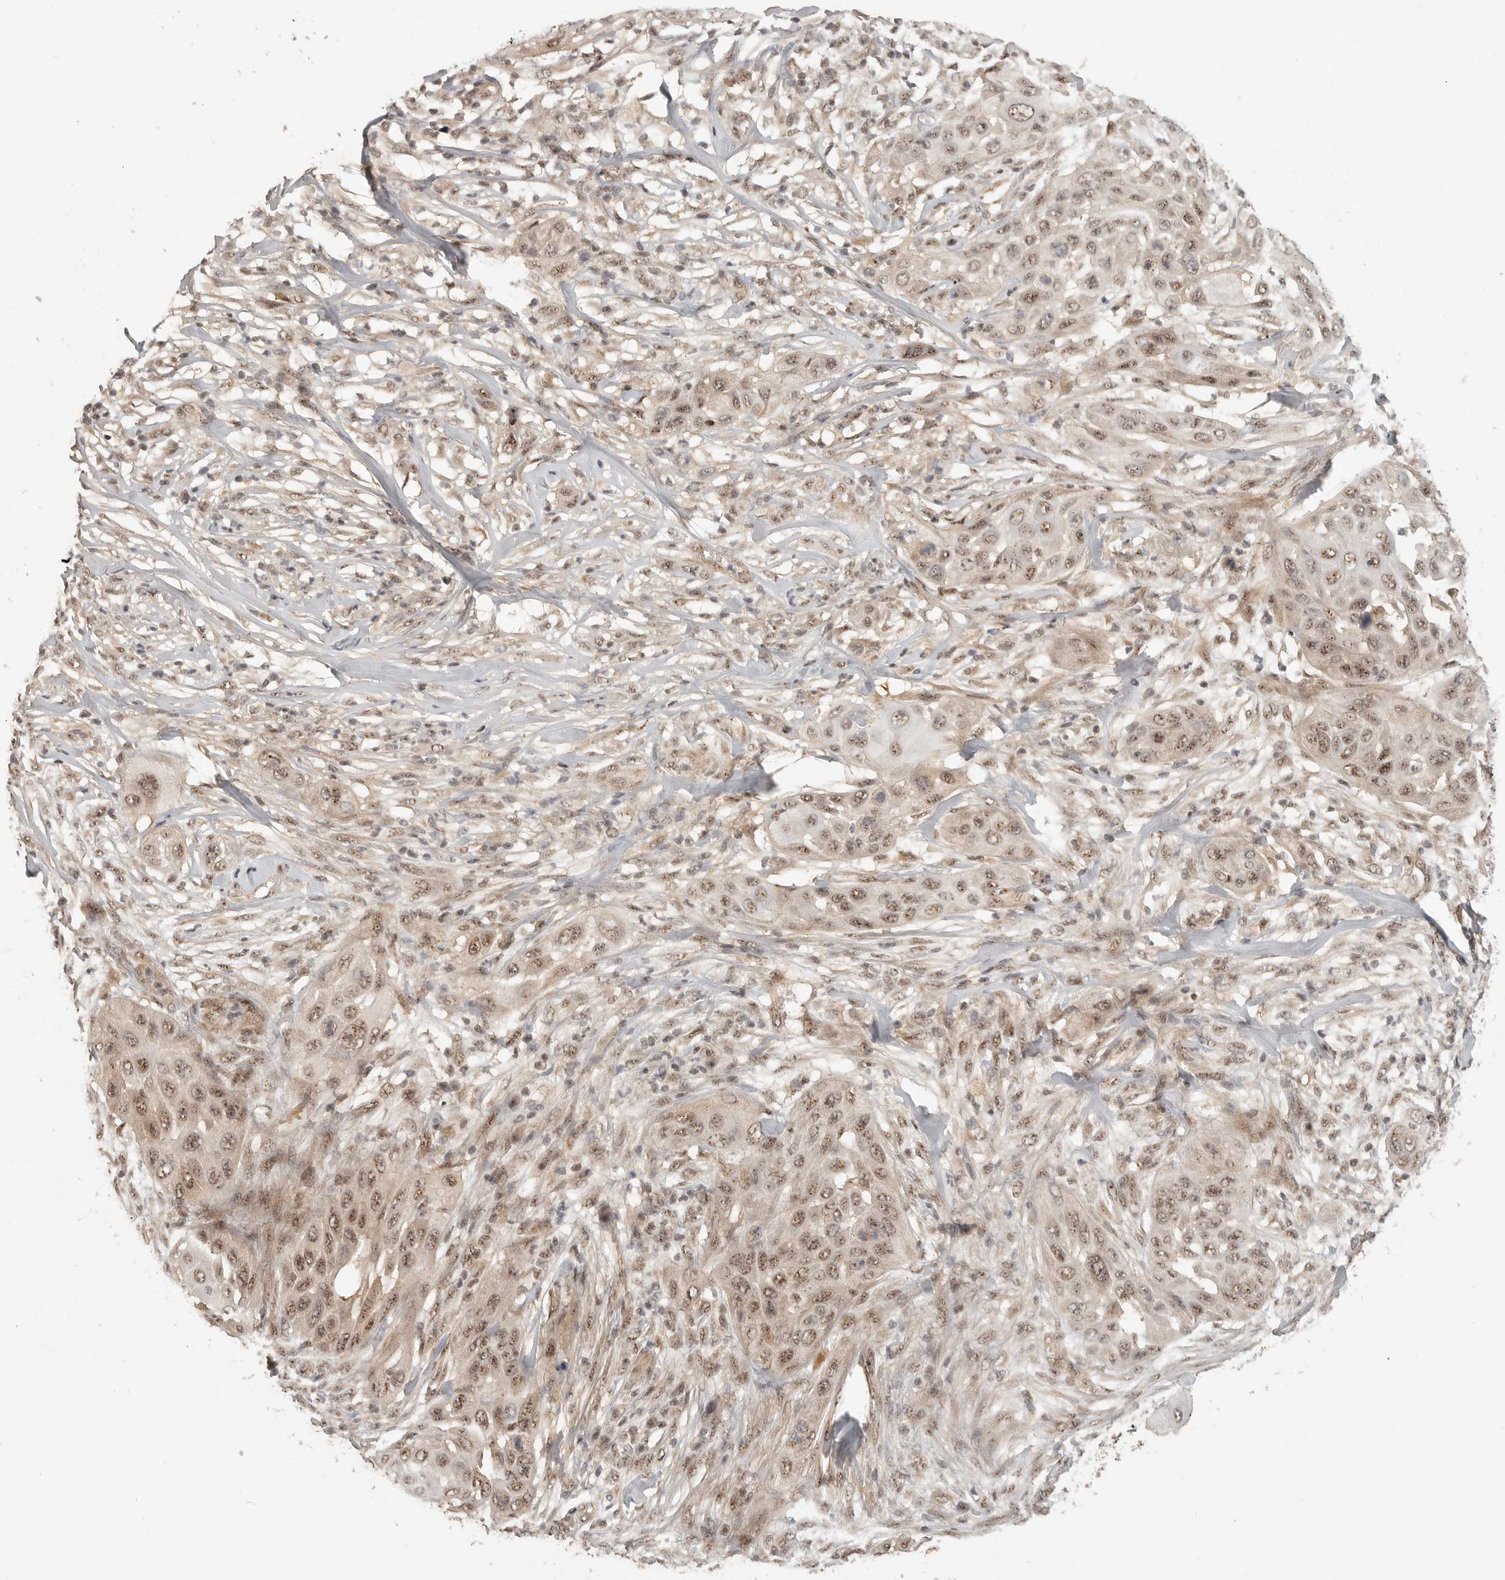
{"staining": {"intensity": "moderate", "quantity": ">75%", "location": "nuclear"}, "tissue": "skin cancer", "cell_type": "Tumor cells", "image_type": "cancer", "snomed": [{"axis": "morphology", "description": "Squamous cell carcinoma, NOS"}, {"axis": "topography", "description": "Skin"}], "caption": "Immunohistochemical staining of human skin squamous cell carcinoma reveals medium levels of moderate nuclear protein expression in about >75% of tumor cells.", "gene": "POMP", "patient": {"sex": "female", "age": 44}}